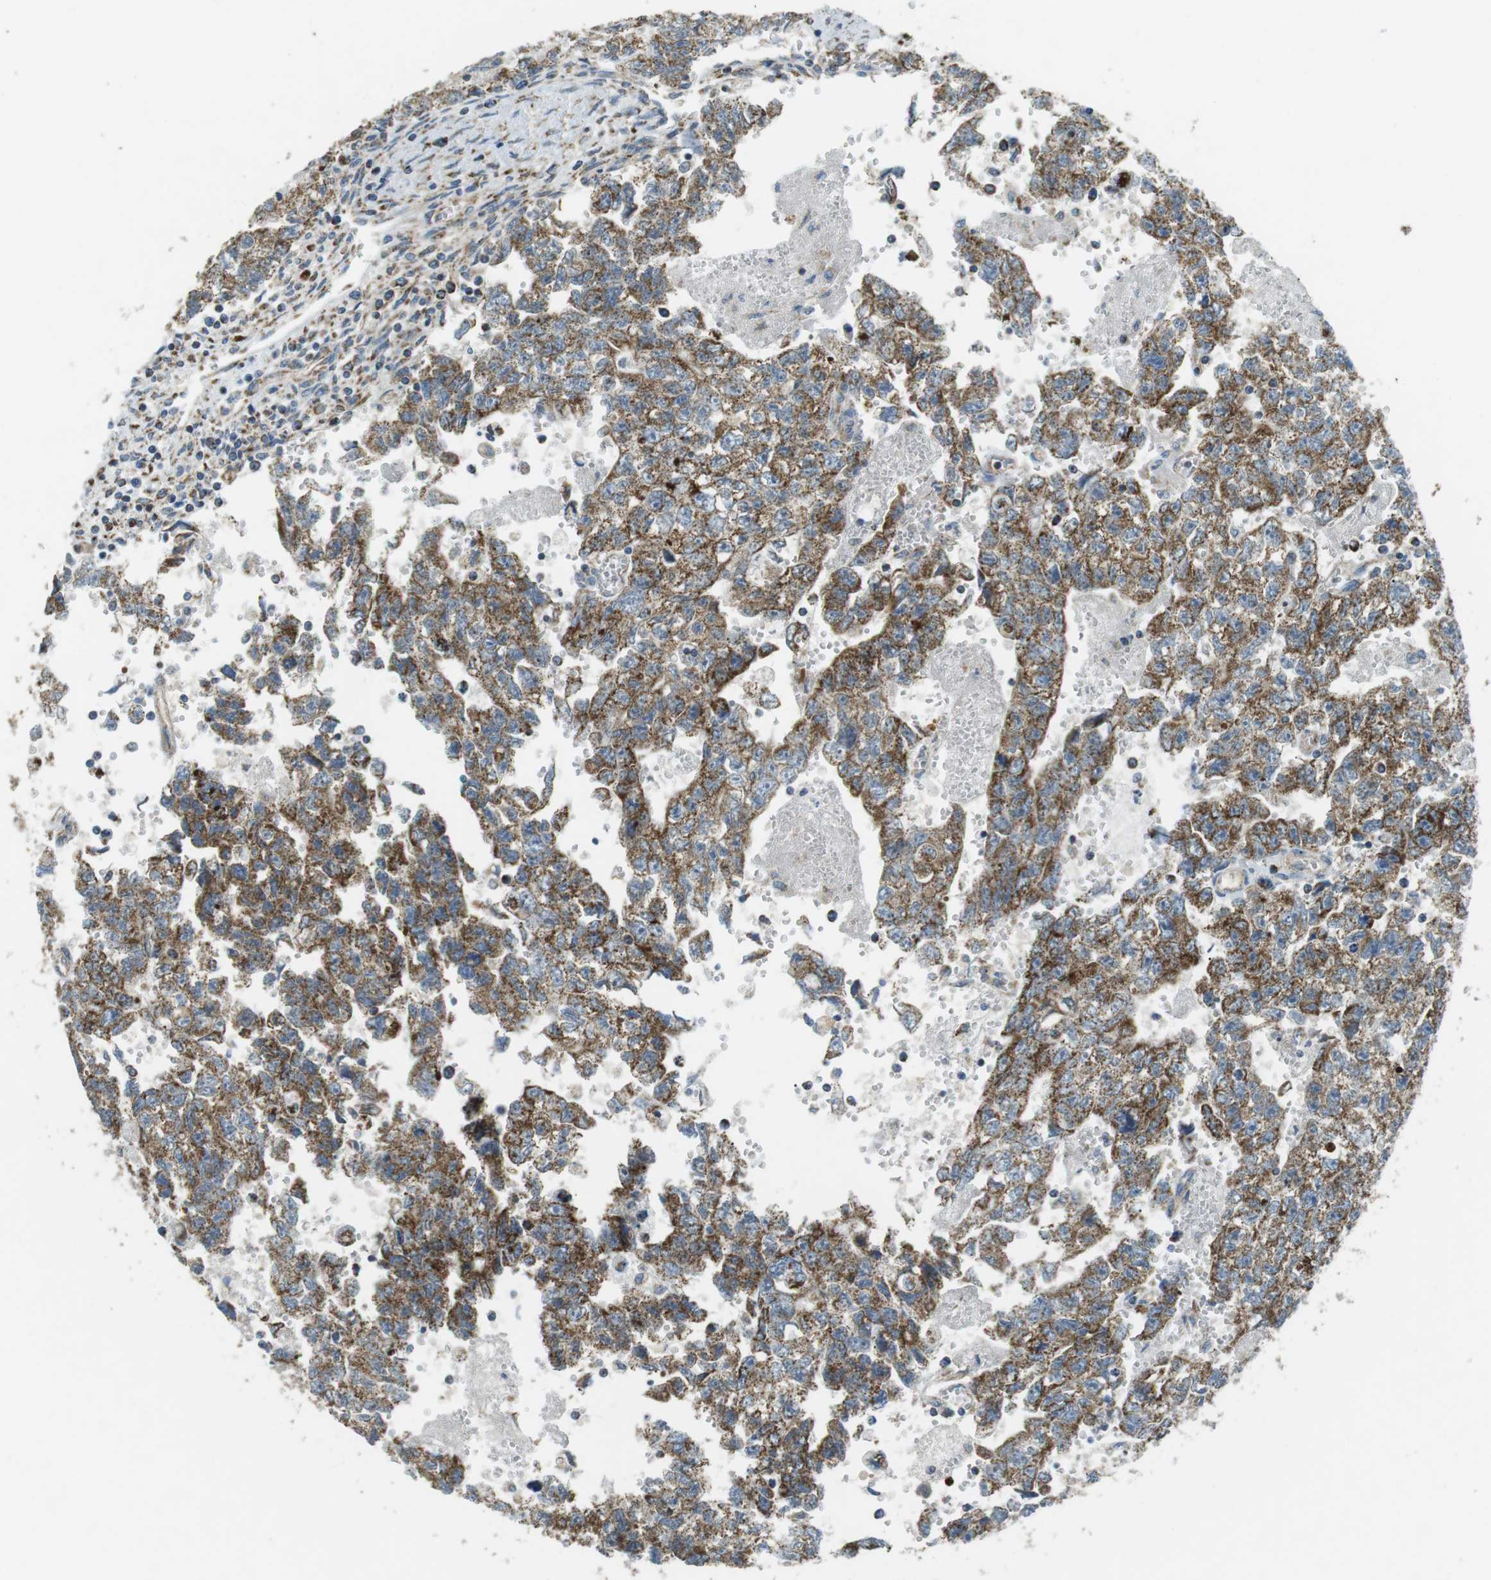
{"staining": {"intensity": "moderate", "quantity": ">75%", "location": "cytoplasmic/membranous"}, "tissue": "testis cancer", "cell_type": "Tumor cells", "image_type": "cancer", "snomed": [{"axis": "morphology", "description": "Seminoma, NOS"}, {"axis": "morphology", "description": "Carcinoma, Embryonal, NOS"}, {"axis": "topography", "description": "Testis"}], "caption": "Immunohistochemistry (IHC) (DAB) staining of human seminoma (testis) demonstrates moderate cytoplasmic/membranous protein staining in about >75% of tumor cells.", "gene": "BACE1", "patient": {"sex": "male", "age": 38}}